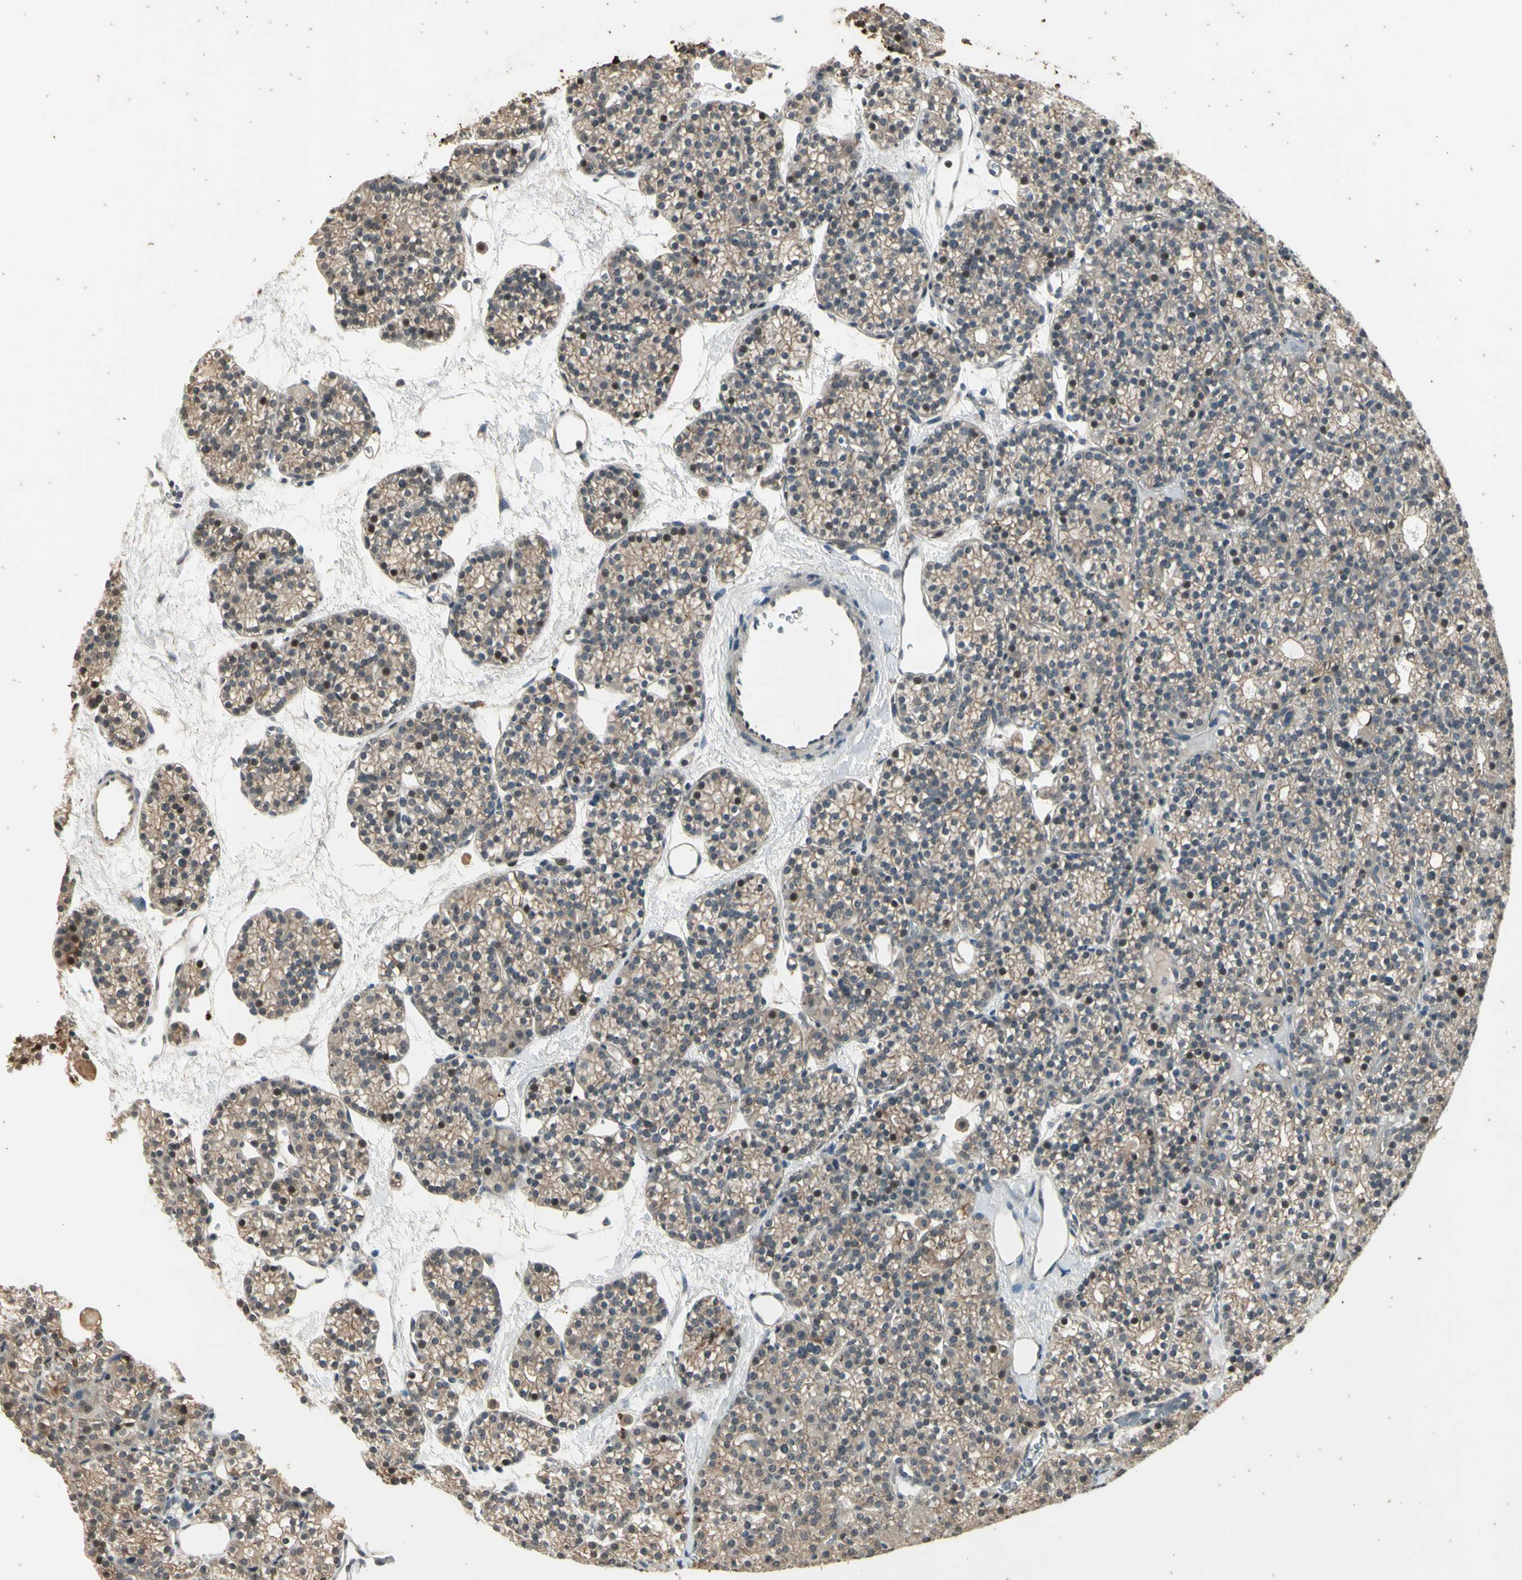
{"staining": {"intensity": "weak", "quantity": "25%-75%", "location": "cytoplasmic/membranous,nuclear"}, "tissue": "parathyroid gland", "cell_type": "Glandular cells", "image_type": "normal", "snomed": [{"axis": "morphology", "description": "Normal tissue, NOS"}, {"axis": "topography", "description": "Parathyroid gland"}], "caption": "Protein expression analysis of benign parathyroid gland displays weak cytoplasmic/membranous,nuclear positivity in approximately 25%-75% of glandular cells.", "gene": "EFNB2", "patient": {"sex": "female", "age": 64}}